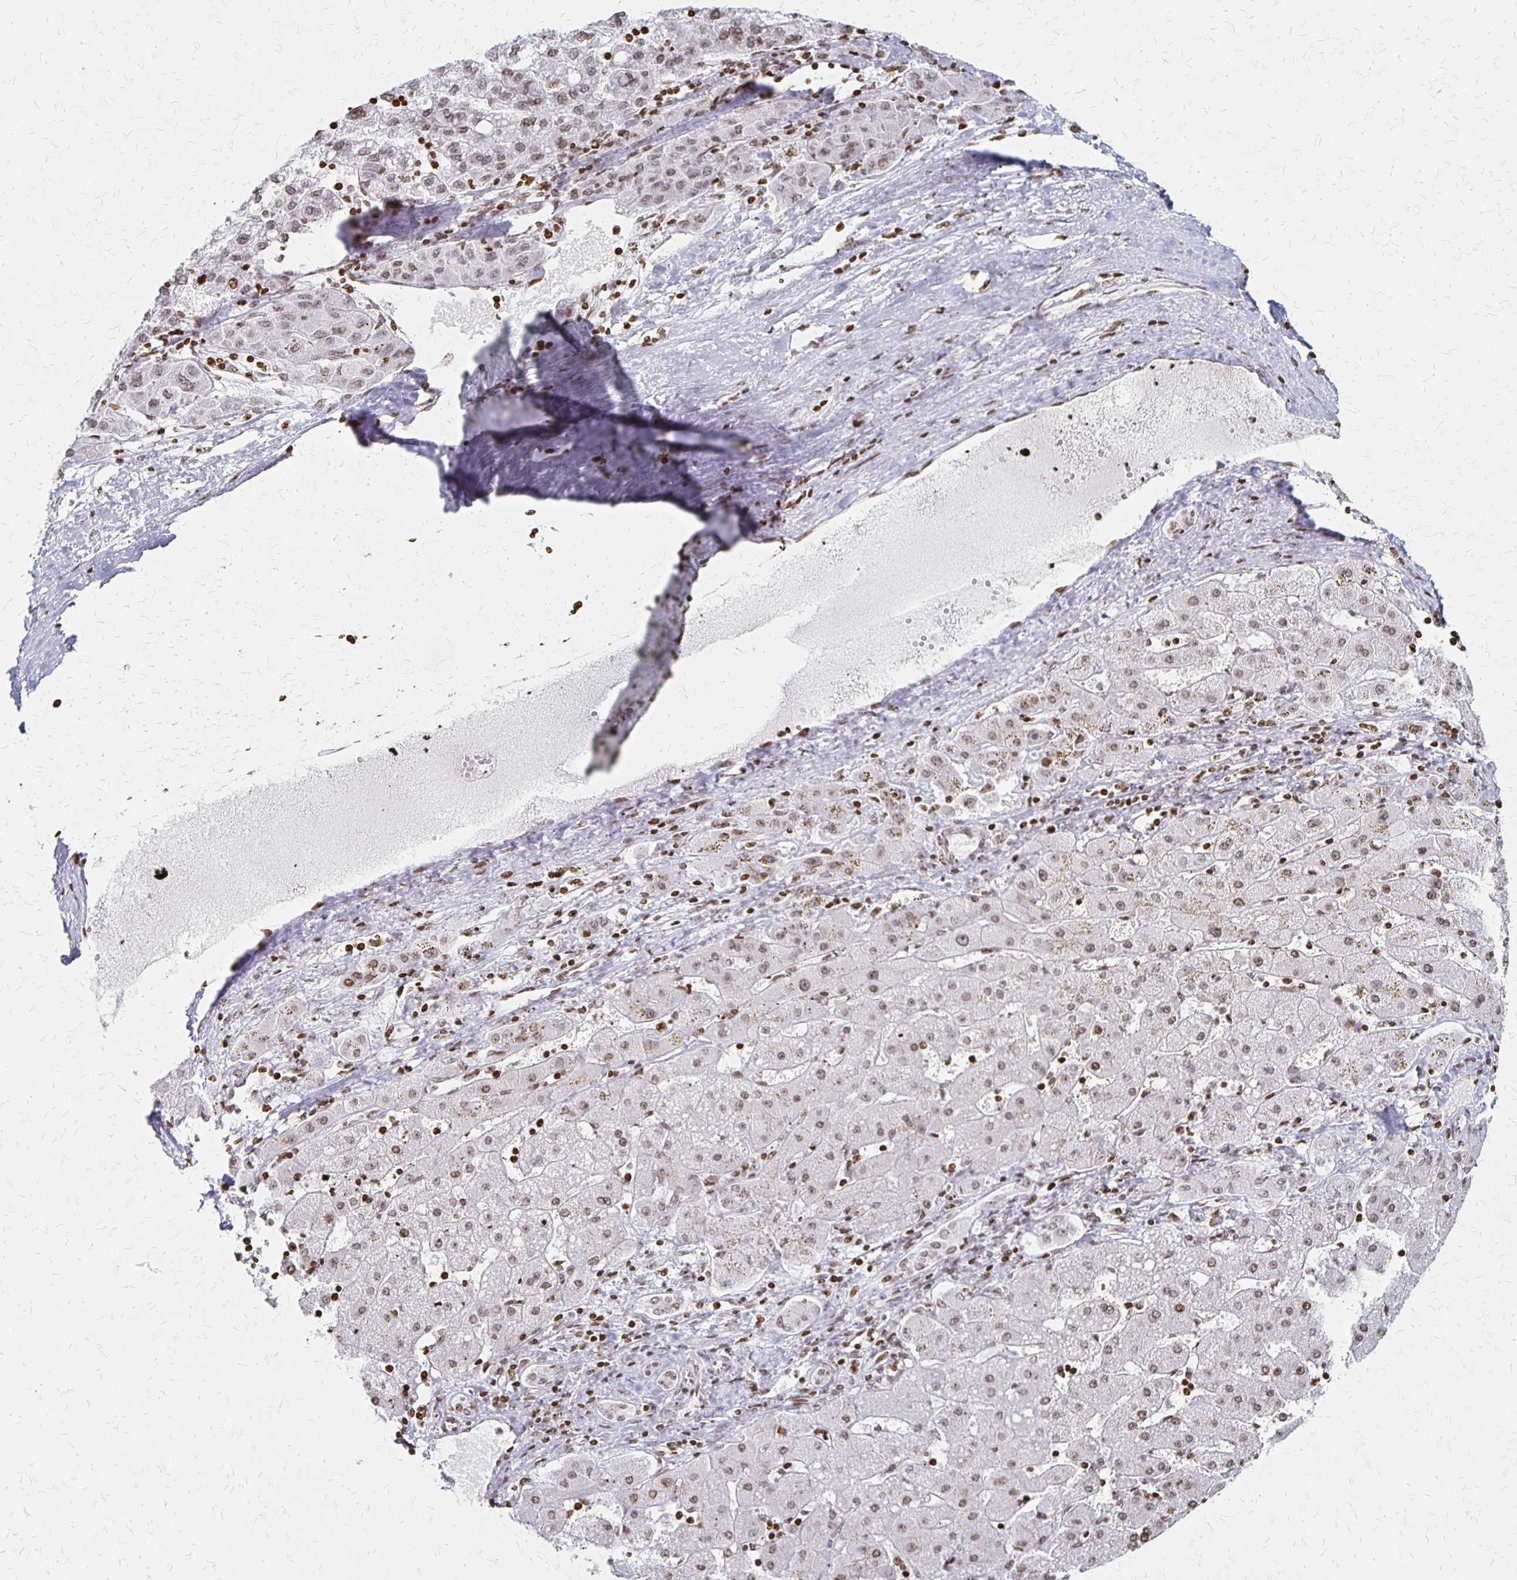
{"staining": {"intensity": "moderate", "quantity": "25%-75%", "location": "nuclear"}, "tissue": "liver cancer", "cell_type": "Tumor cells", "image_type": "cancer", "snomed": [{"axis": "morphology", "description": "Carcinoma, Hepatocellular, NOS"}, {"axis": "topography", "description": "Liver"}], "caption": "A micrograph of human liver hepatocellular carcinoma stained for a protein shows moderate nuclear brown staining in tumor cells.", "gene": "ZNF280C", "patient": {"sex": "female", "age": 82}}